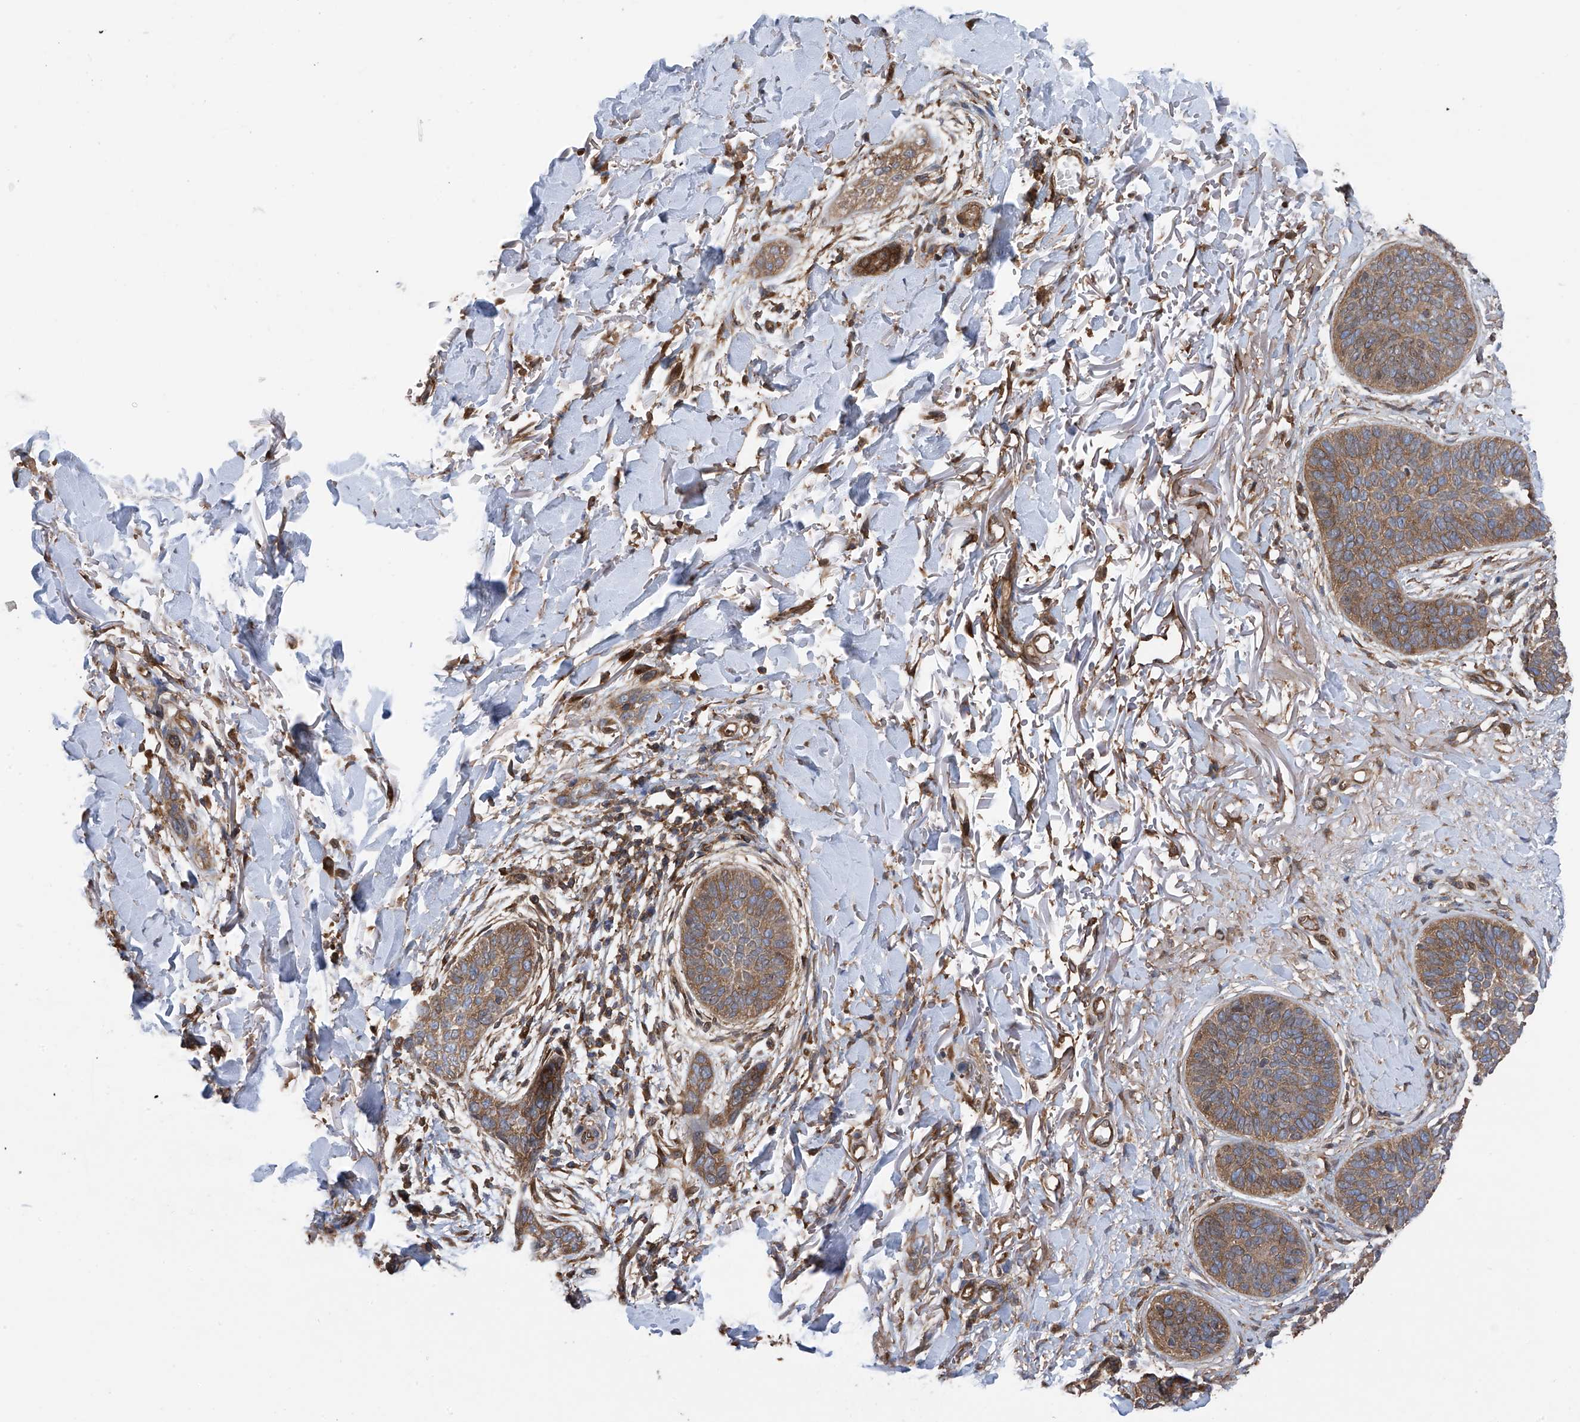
{"staining": {"intensity": "moderate", "quantity": ">75%", "location": "cytoplasmic/membranous"}, "tissue": "skin cancer", "cell_type": "Tumor cells", "image_type": "cancer", "snomed": [{"axis": "morphology", "description": "Basal cell carcinoma"}, {"axis": "topography", "description": "Skin"}], "caption": "Skin cancer tissue exhibits moderate cytoplasmic/membranous expression in approximately >75% of tumor cells", "gene": "CHPF", "patient": {"sex": "male", "age": 85}}